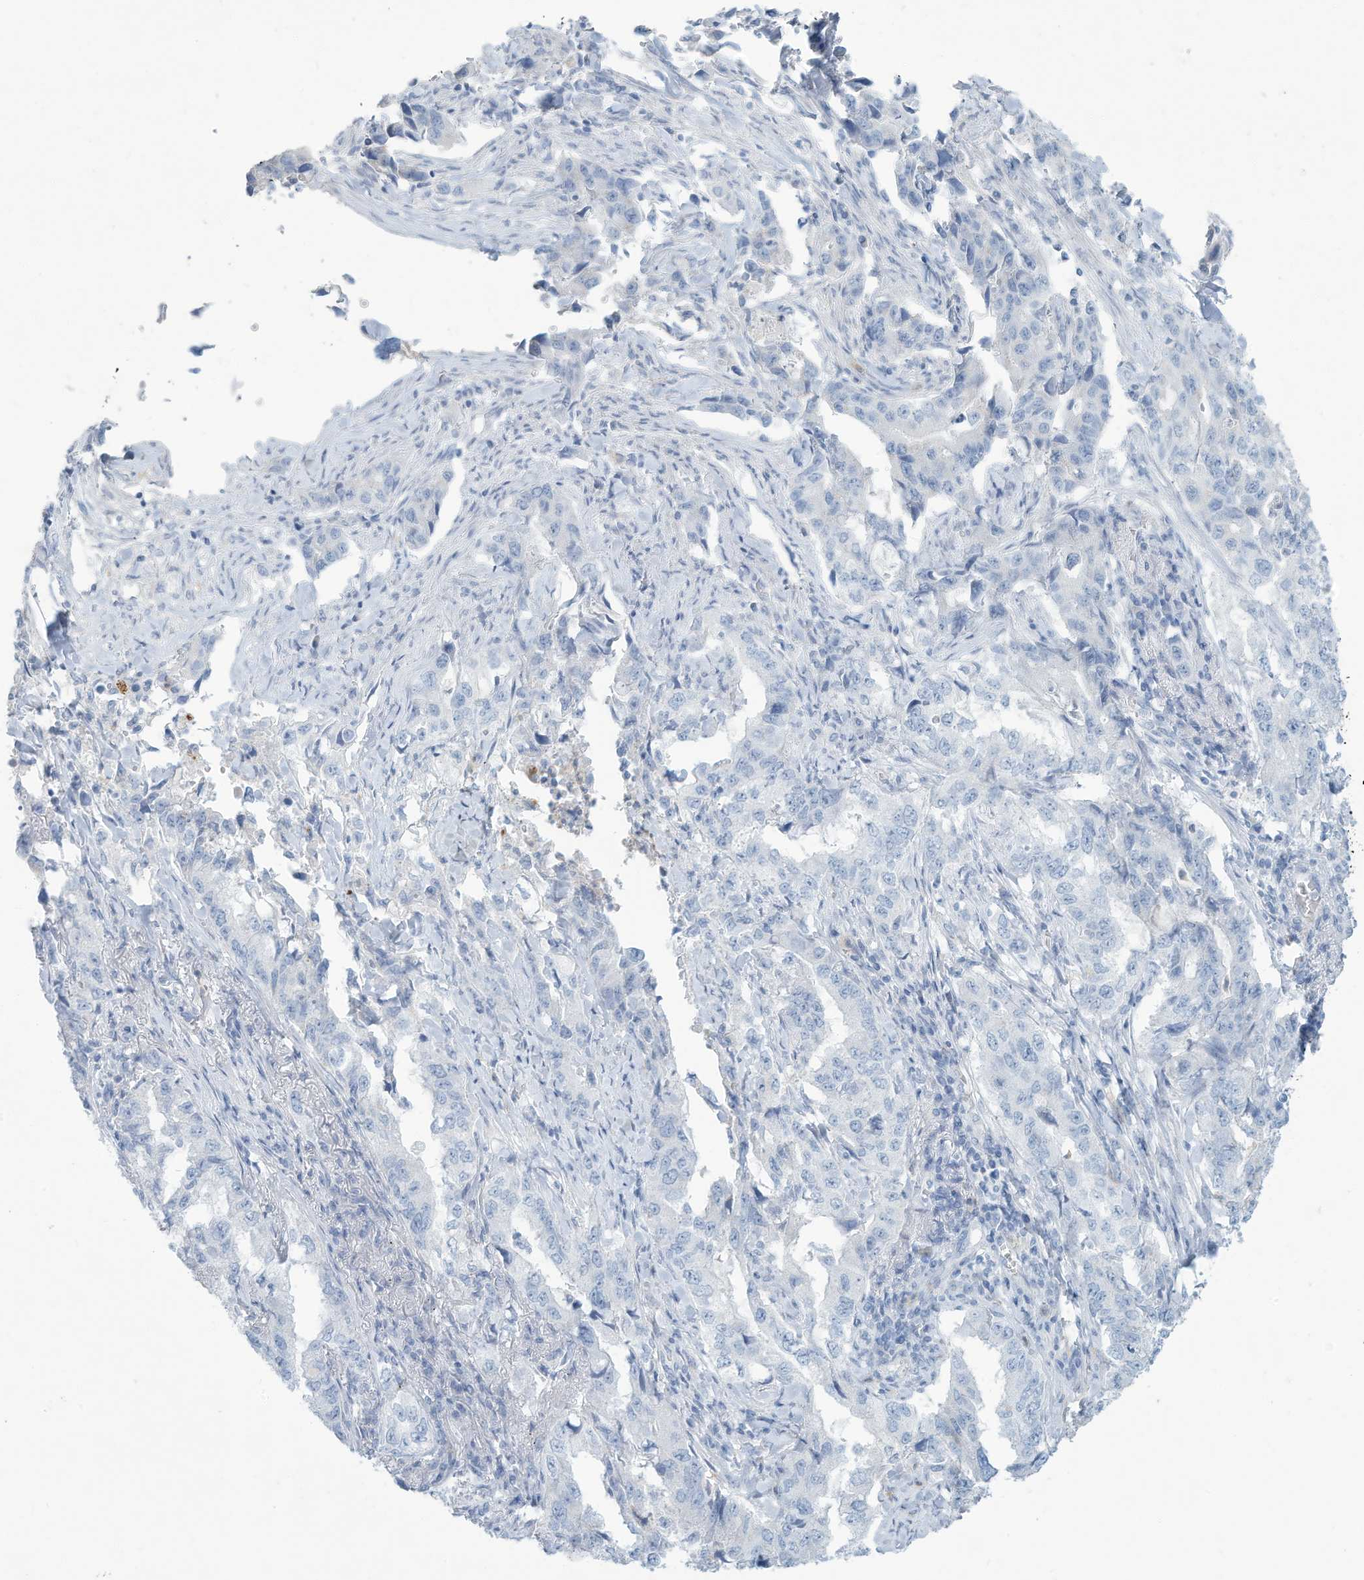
{"staining": {"intensity": "negative", "quantity": "none", "location": "none"}, "tissue": "lung cancer", "cell_type": "Tumor cells", "image_type": "cancer", "snomed": [{"axis": "morphology", "description": "Adenocarcinoma, NOS"}, {"axis": "topography", "description": "Lung"}], "caption": "Lung cancer (adenocarcinoma) stained for a protein using immunohistochemistry reveals no staining tumor cells.", "gene": "ERI2", "patient": {"sex": "female", "age": 51}}